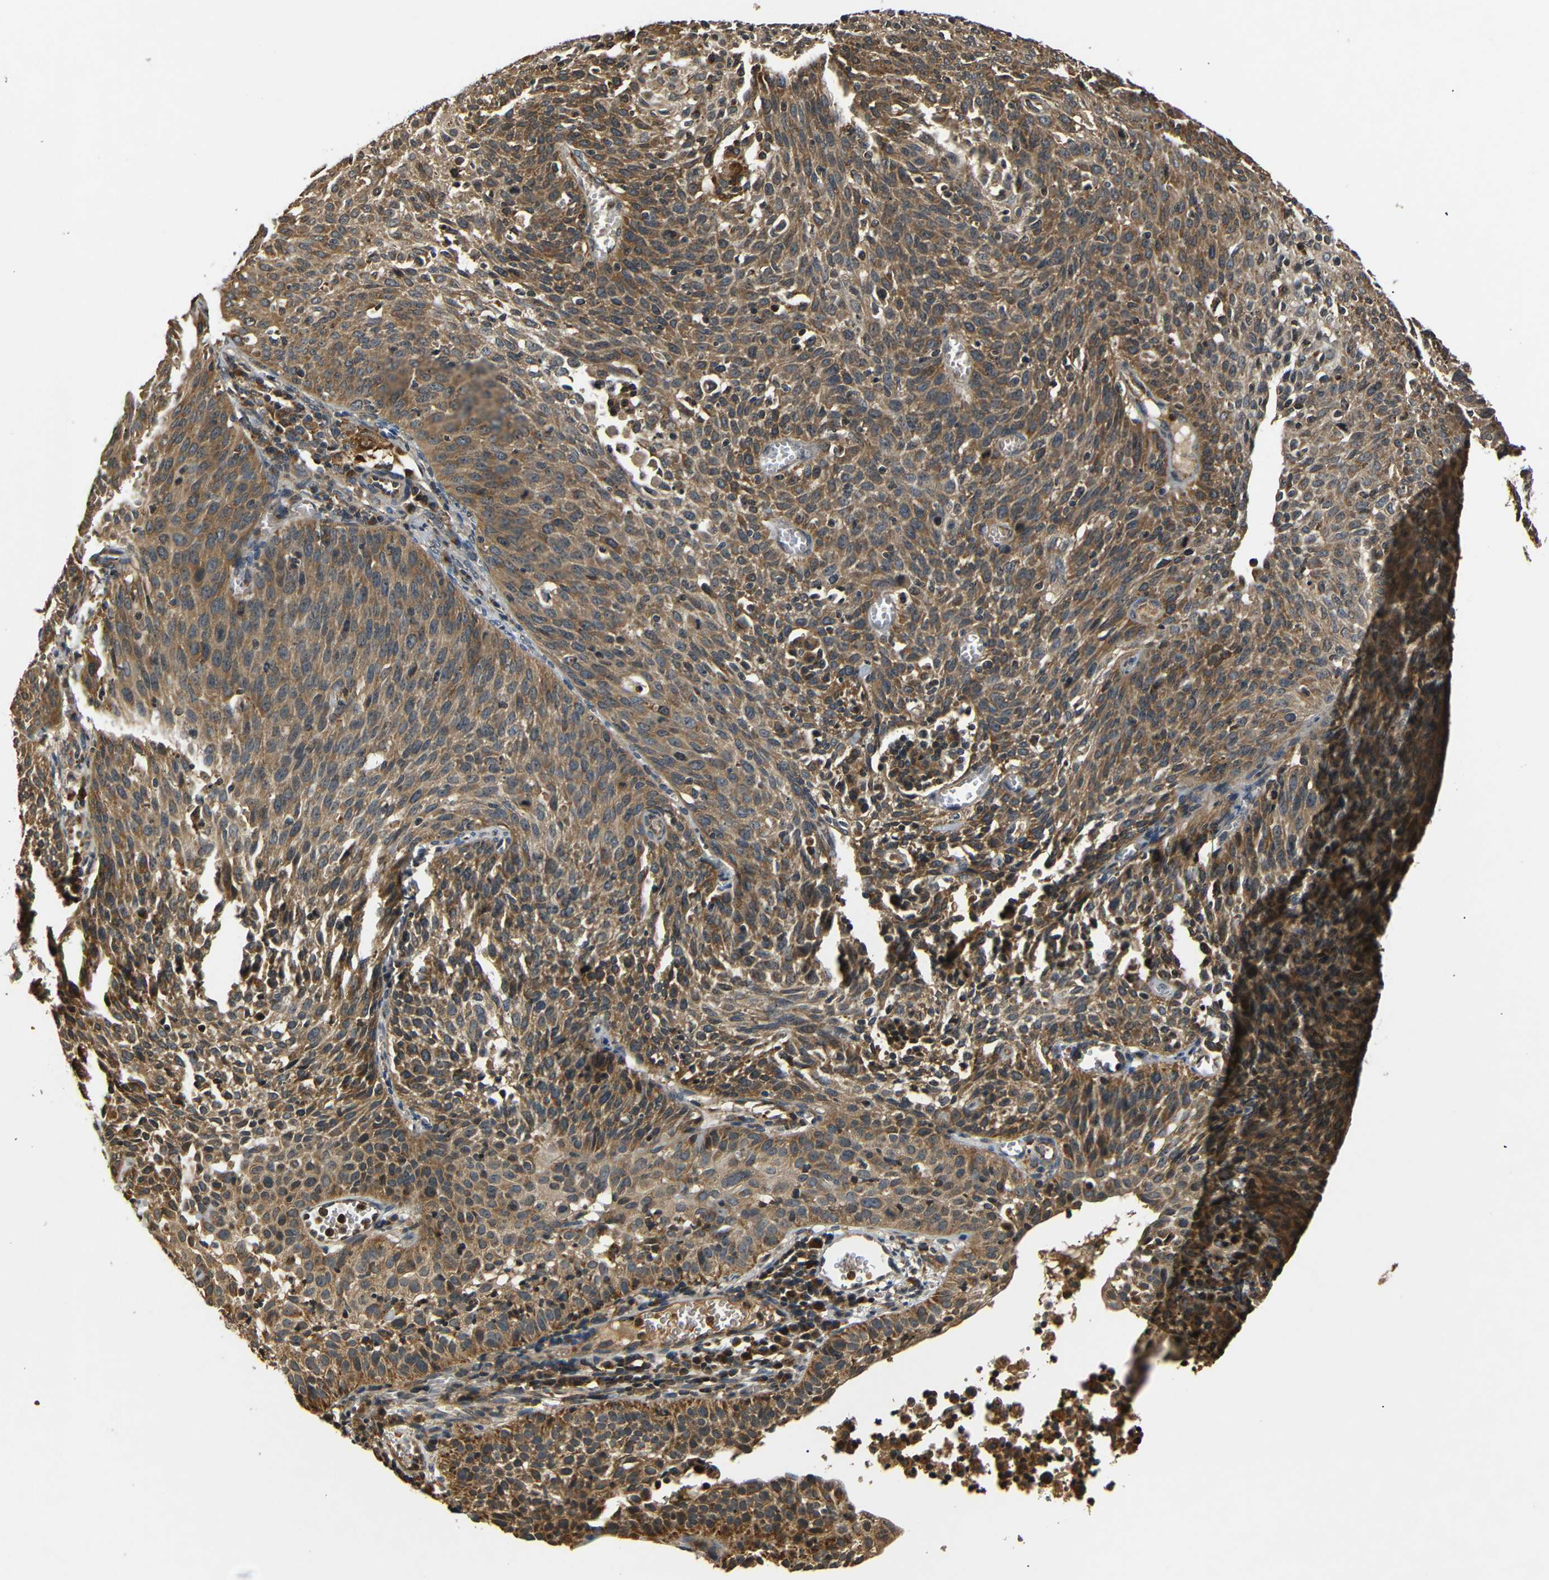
{"staining": {"intensity": "moderate", "quantity": ">75%", "location": "cytoplasmic/membranous"}, "tissue": "cervical cancer", "cell_type": "Tumor cells", "image_type": "cancer", "snomed": [{"axis": "morphology", "description": "Squamous cell carcinoma, NOS"}, {"axis": "topography", "description": "Cervix"}], "caption": "Squamous cell carcinoma (cervical) was stained to show a protein in brown. There is medium levels of moderate cytoplasmic/membranous staining in about >75% of tumor cells.", "gene": "TANK", "patient": {"sex": "female", "age": 38}}